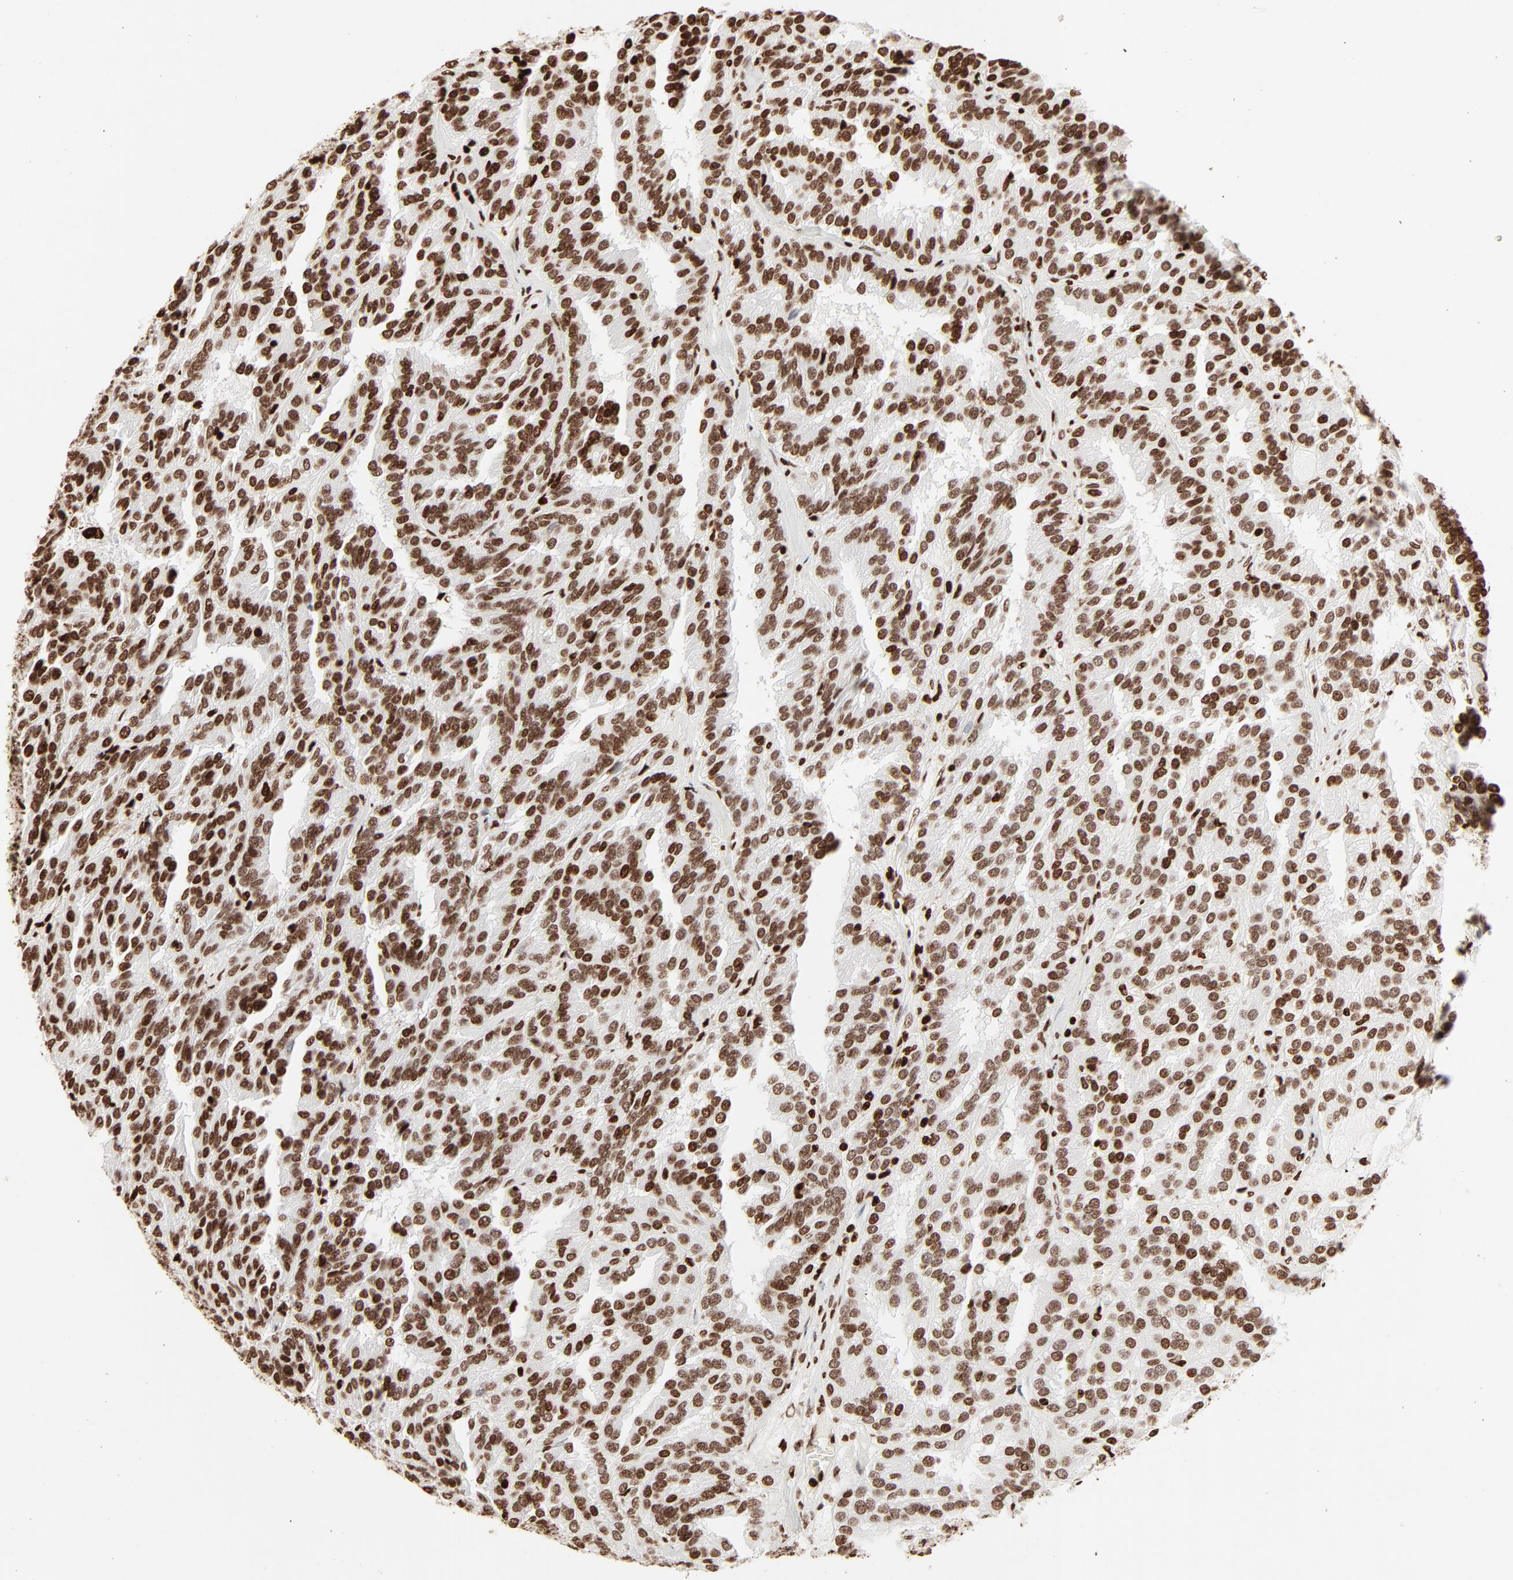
{"staining": {"intensity": "moderate", "quantity": ">75%", "location": "nuclear"}, "tissue": "renal cancer", "cell_type": "Tumor cells", "image_type": "cancer", "snomed": [{"axis": "morphology", "description": "Adenocarcinoma, NOS"}, {"axis": "topography", "description": "Kidney"}], "caption": "Renal cancer (adenocarcinoma) tissue shows moderate nuclear positivity in about >75% of tumor cells", "gene": "HMGB2", "patient": {"sex": "male", "age": 46}}